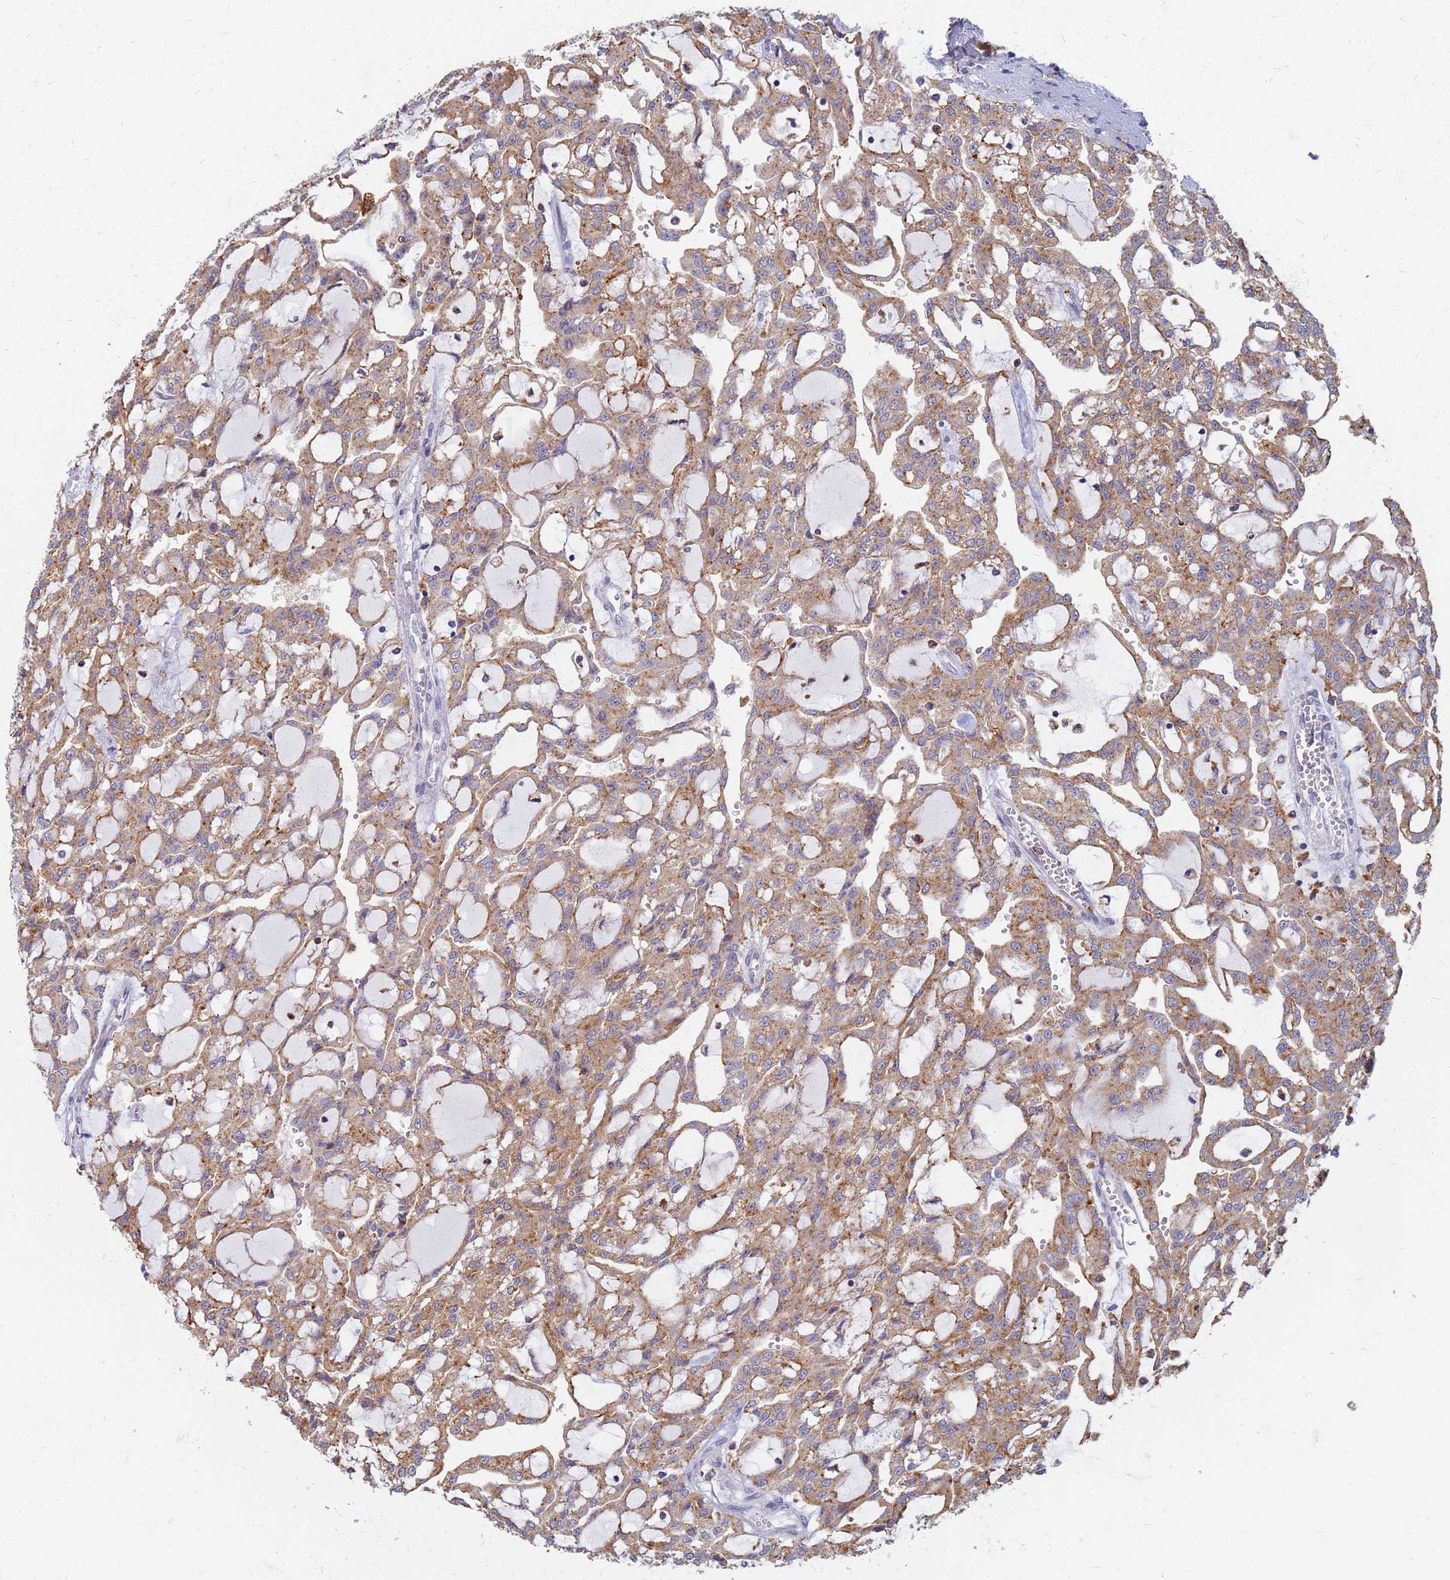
{"staining": {"intensity": "moderate", "quantity": ">75%", "location": "cytoplasmic/membranous"}, "tissue": "renal cancer", "cell_type": "Tumor cells", "image_type": "cancer", "snomed": [{"axis": "morphology", "description": "Adenocarcinoma, NOS"}, {"axis": "topography", "description": "Kidney"}], "caption": "Immunohistochemical staining of human renal cancer exhibits medium levels of moderate cytoplasmic/membranous positivity in approximately >75% of tumor cells.", "gene": "ATP6V1E1", "patient": {"sex": "male", "age": 63}}